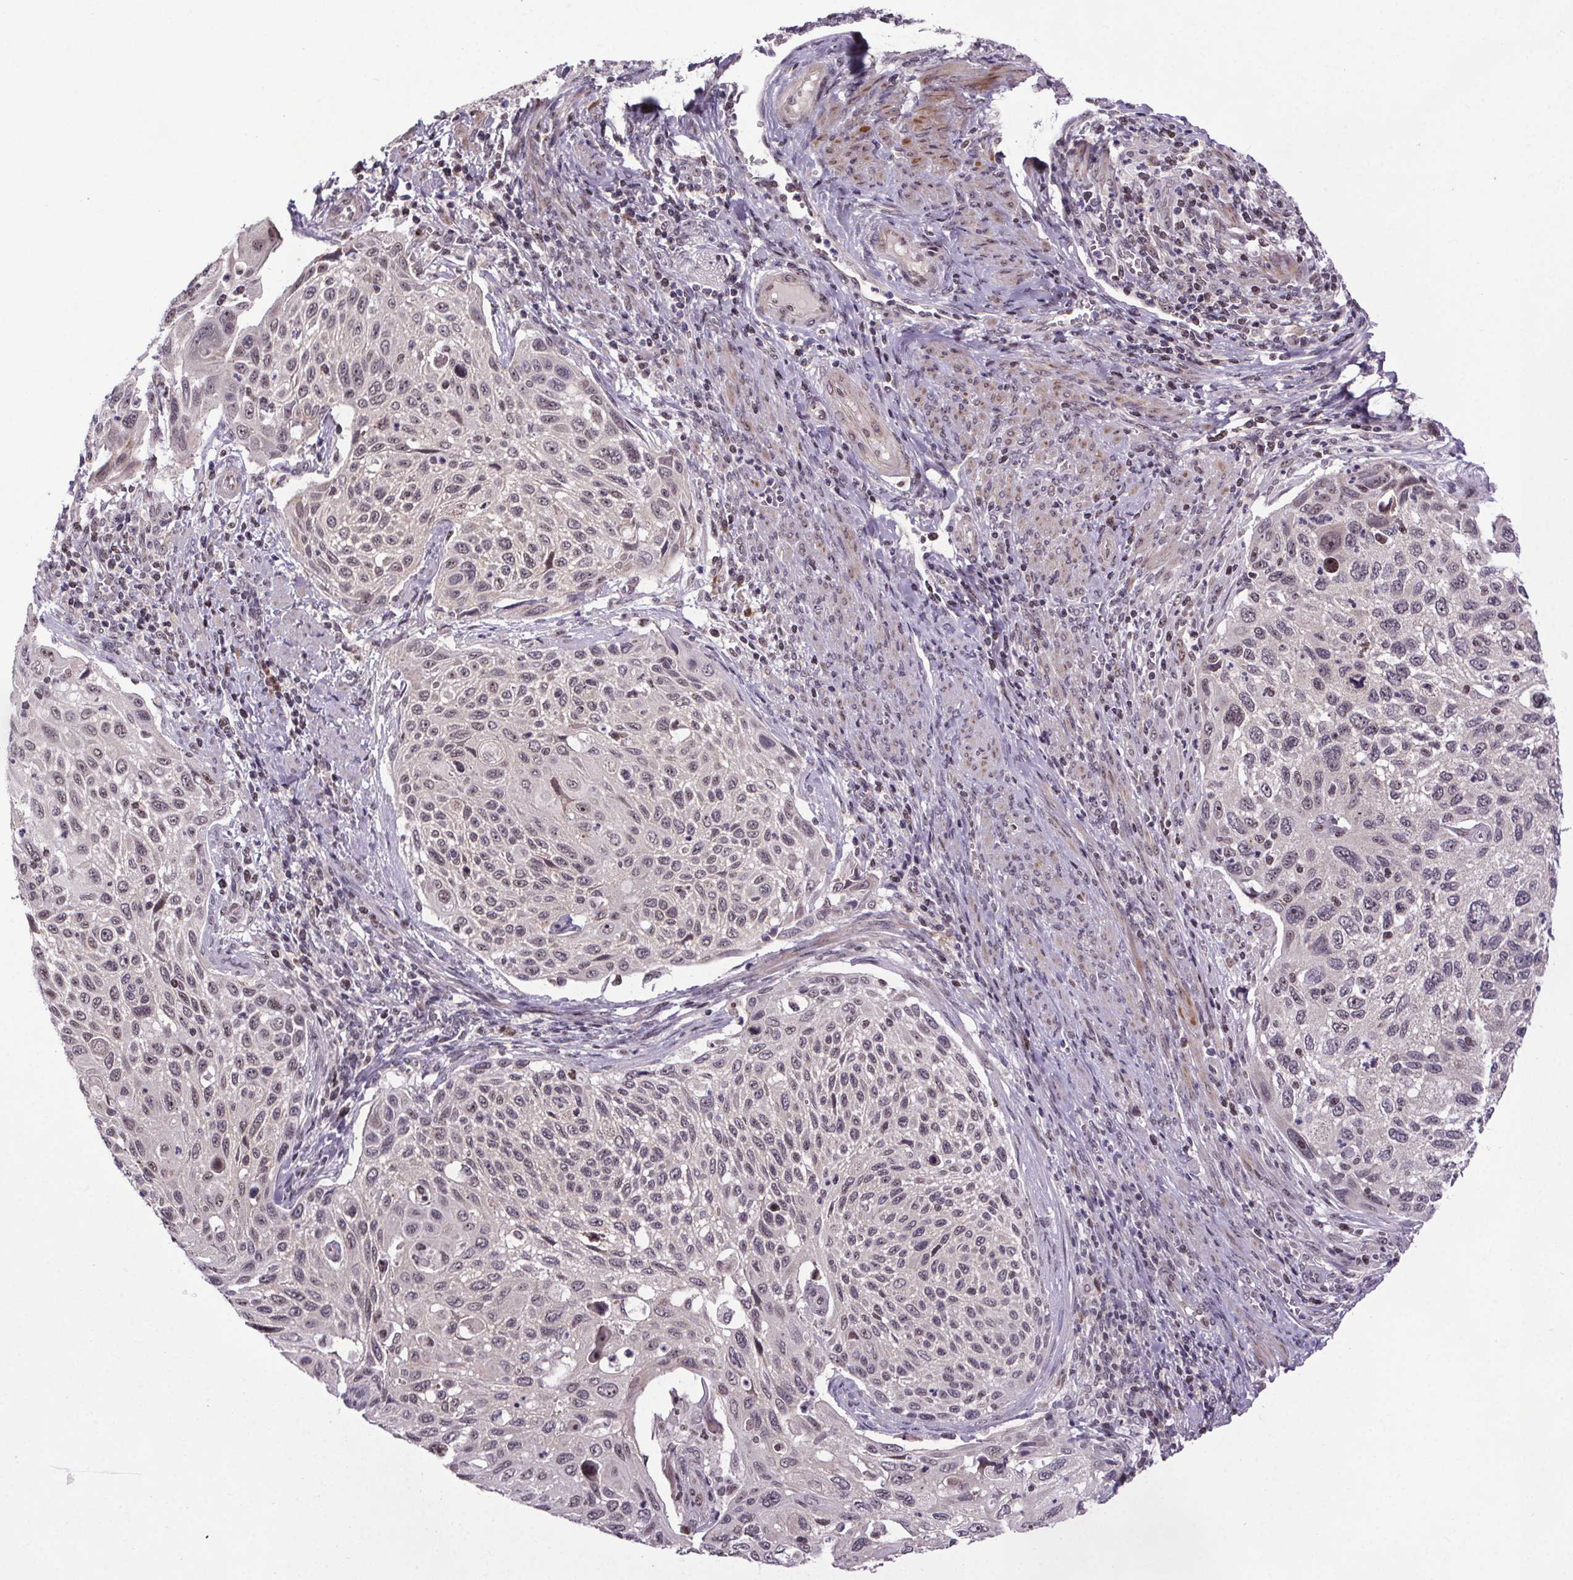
{"staining": {"intensity": "moderate", "quantity": "25%-75%", "location": "nuclear"}, "tissue": "cervical cancer", "cell_type": "Tumor cells", "image_type": "cancer", "snomed": [{"axis": "morphology", "description": "Squamous cell carcinoma, NOS"}, {"axis": "topography", "description": "Cervix"}], "caption": "Immunohistochemistry staining of squamous cell carcinoma (cervical), which exhibits medium levels of moderate nuclear expression in approximately 25%-75% of tumor cells indicating moderate nuclear protein expression. The staining was performed using DAB (brown) for protein detection and nuclei were counterstained in hematoxylin (blue).", "gene": "ATMIN", "patient": {"sex": "female", "age": 49}}